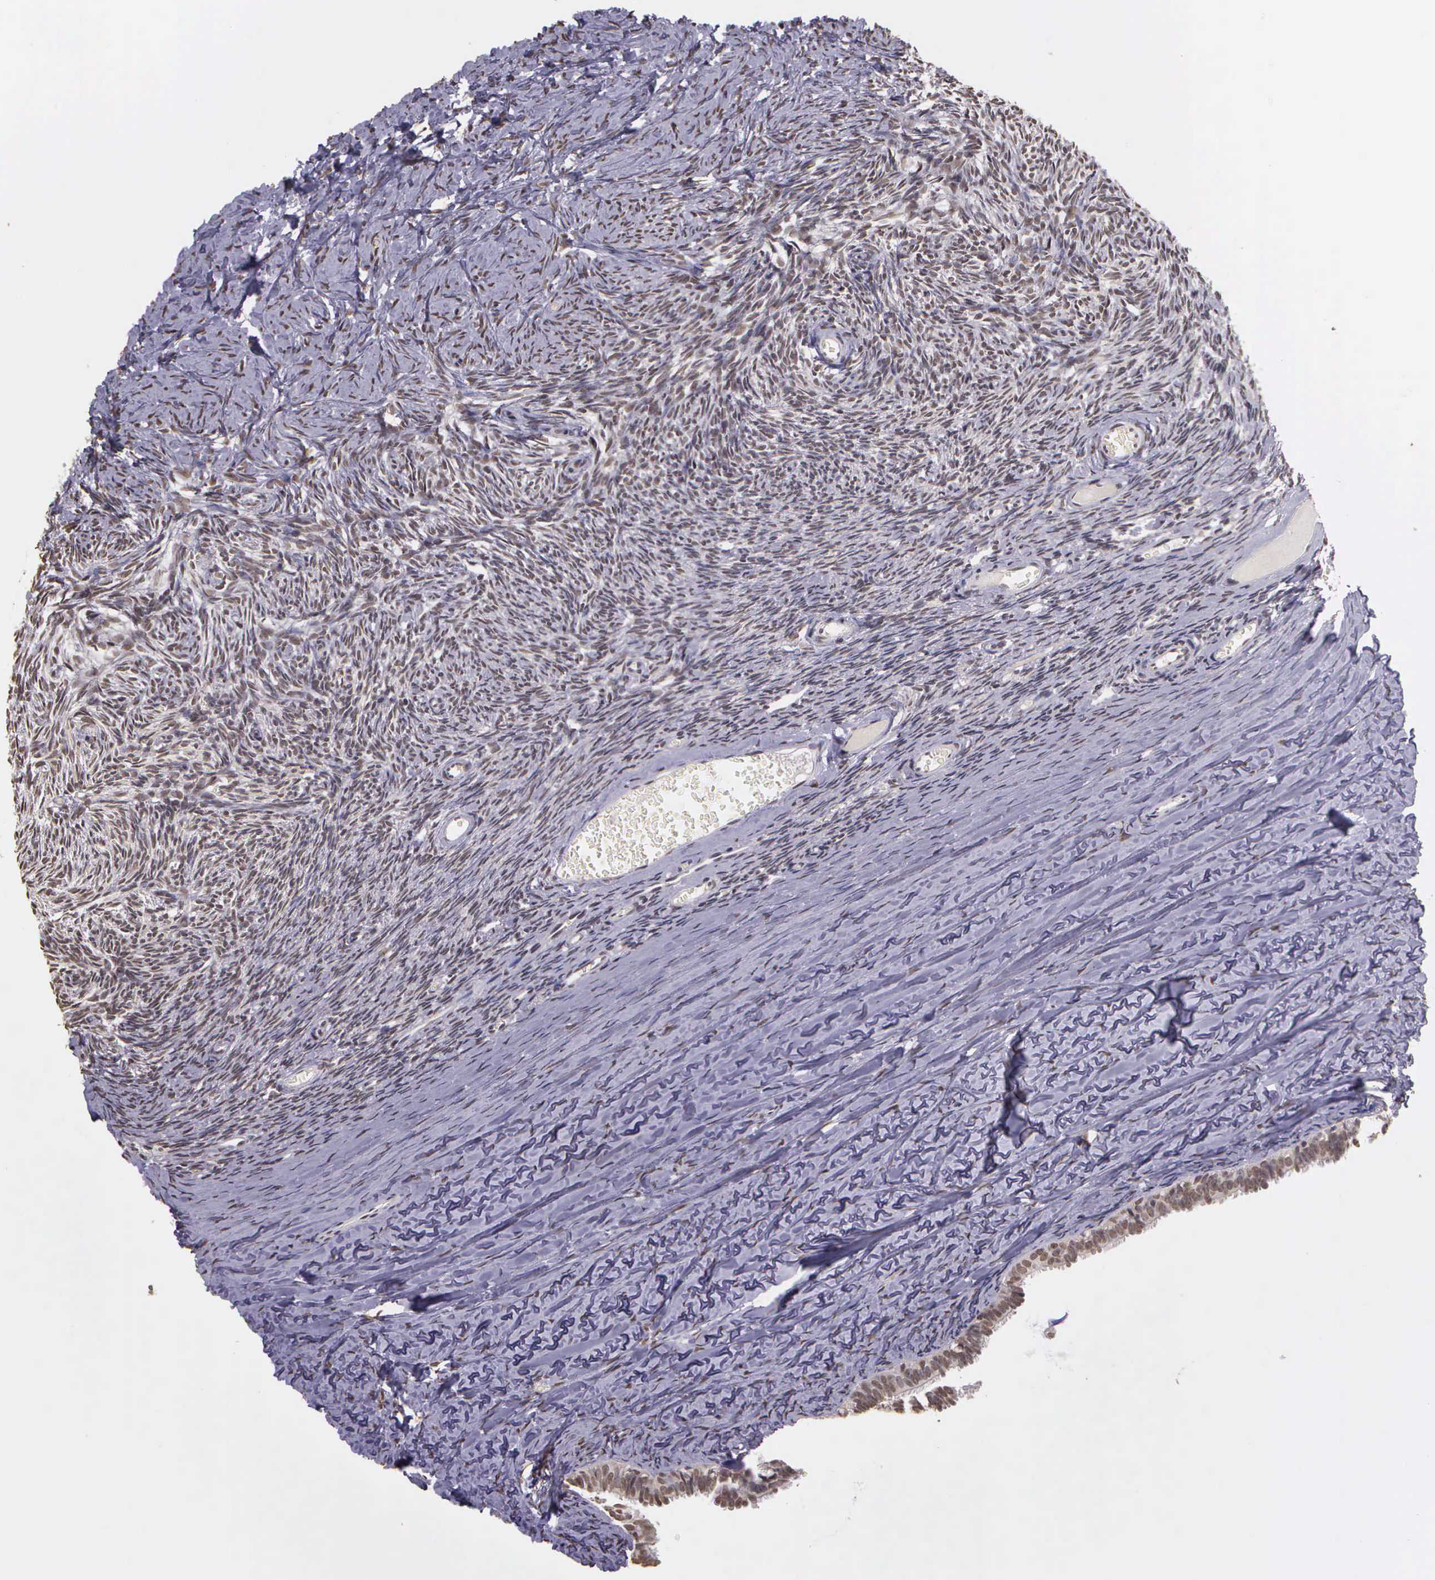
{"staining": {"intensity": "negative", "quantity": "none", "location": "none"}, "tissue": "ovary", "cell_type": "Follicle cells", "image_type": "normal", "snomed": [{"axis": "morphology", "description": "Normal tissue, NOS"}, {"axis": "topography", "description": "Ovary"}], "caption": "High magnification brightfield microscopy of unremarkable ovary stained with DAB (brown) and counterstained with hematoxylin (blue): follicle cells show no significant staining.", "gene": "ARMCX5", "patient": {"sex": "female", "age": 59}}